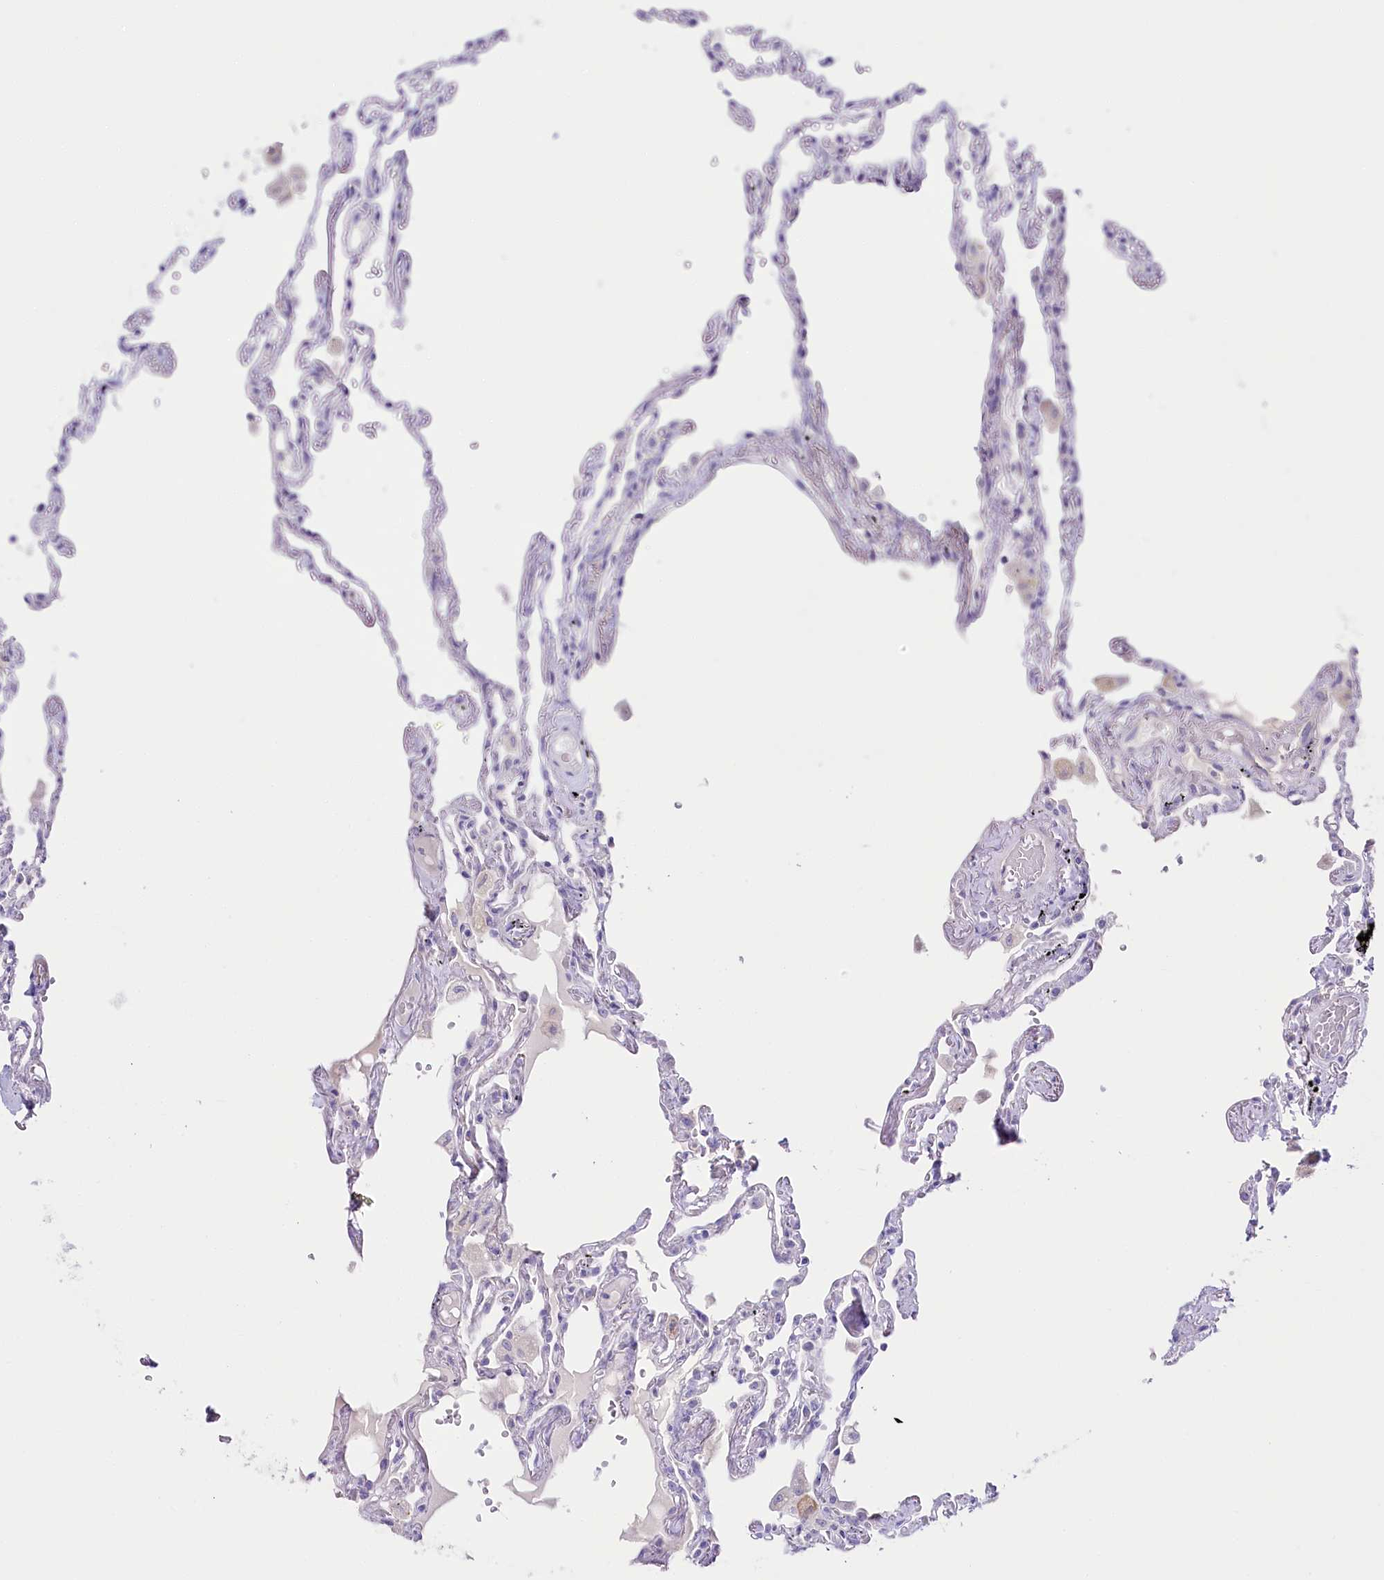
{"staining": {"intensity": "negative", "quantity": "none", "location": "none"}, "tissue": "lung", "cell_type": "Alveolar cells", "image_type": "normal", "snomed": [{"axis": "morphology", "description": "Normal tissue, NOS"}, {"axis": "topography", "description": "Lung"}], "caption": "Human lung stained for a protein using IHC demonstrates no positivity in alveolar cells.", "gene": "MYOZ1", "patient": {"sex": "female", "age": 67}}